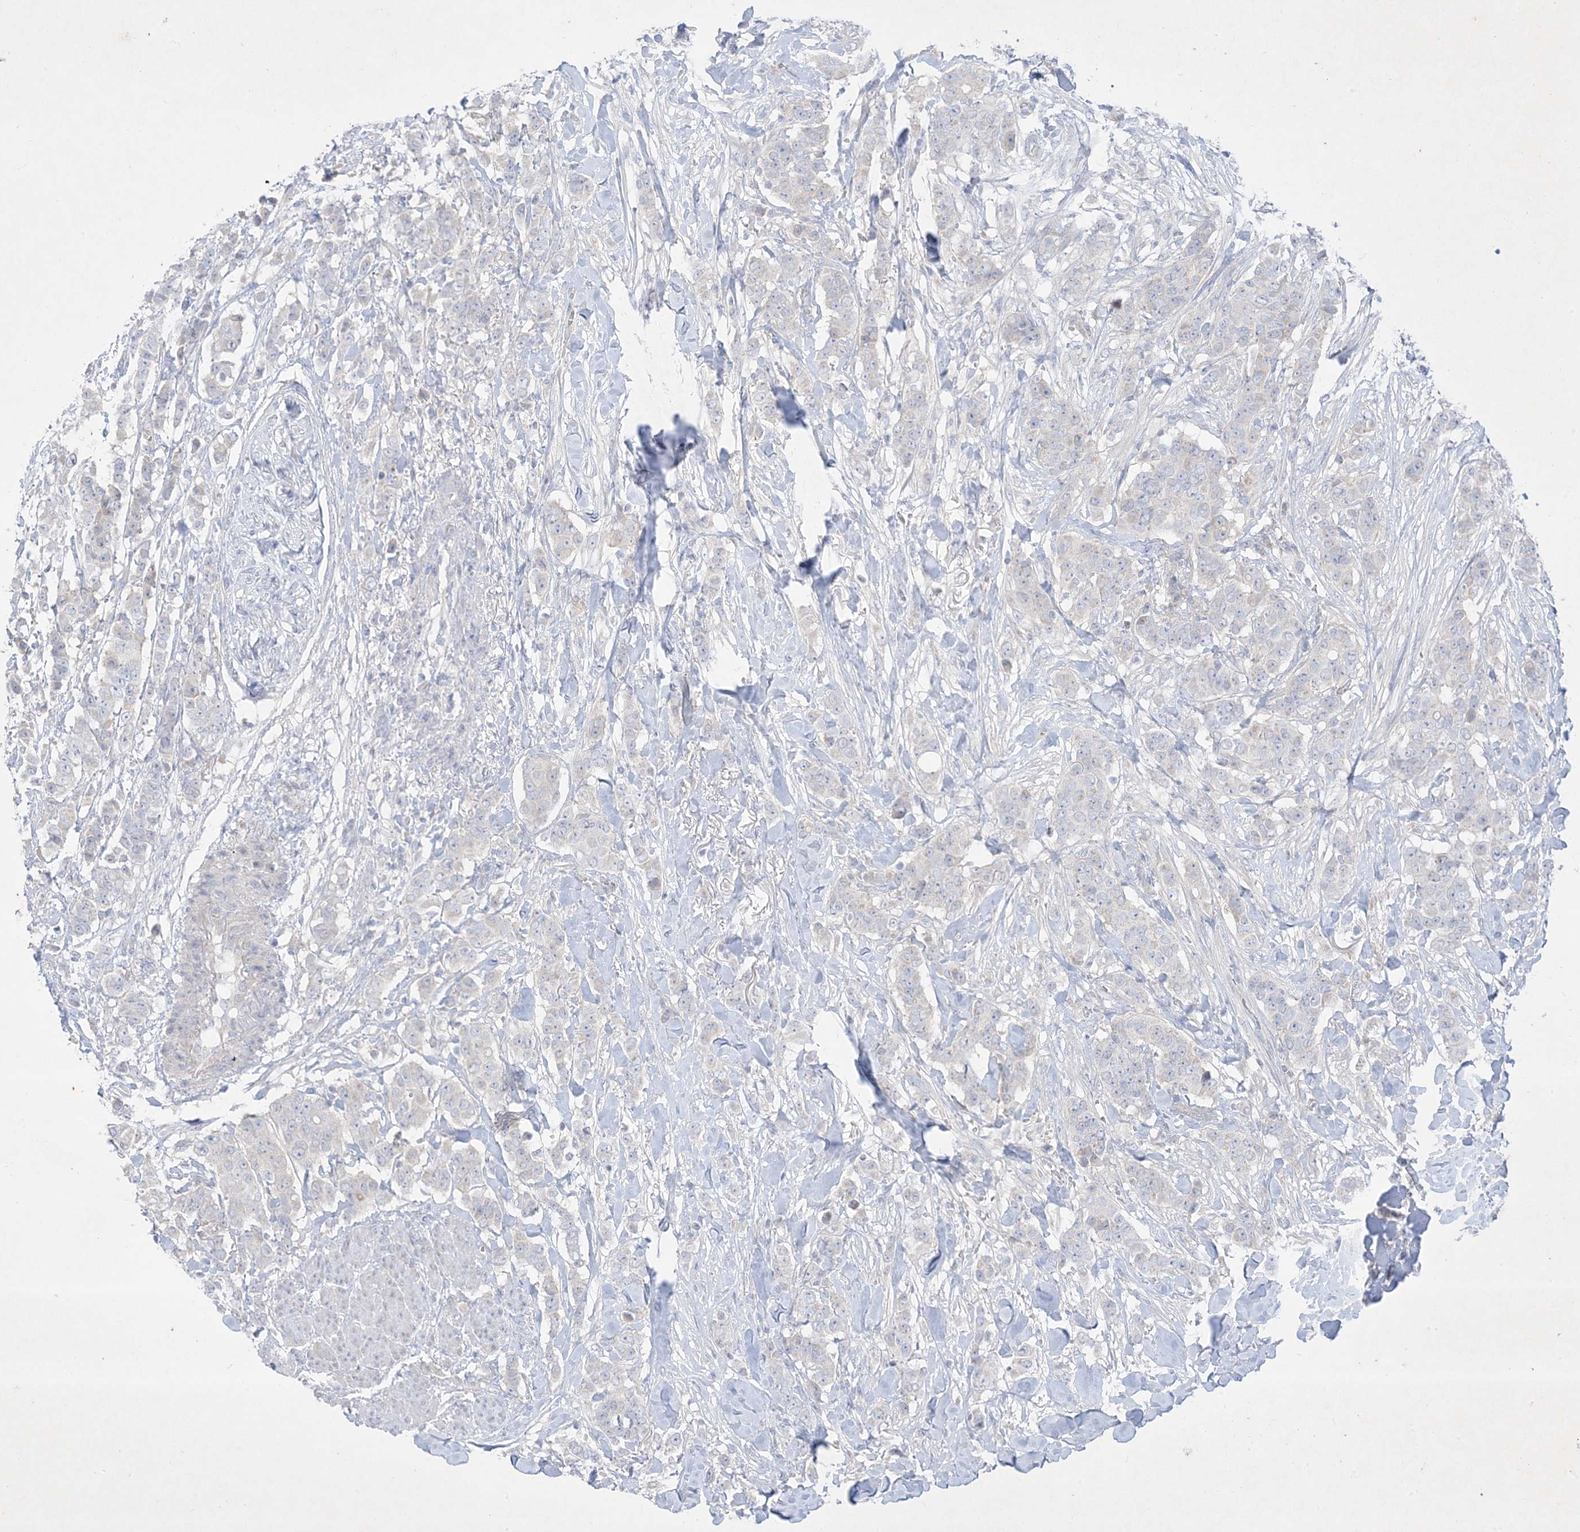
{"staining": {"intensity": "negative", "quantity": "none", "location": "none"}, "tissue": "breast cancer", "cell_type": "Tumor cells", "image_type": "cancer", "snomed": [{"axis": "morphology", "description": "Duct carcinoma"}, {"axis": "topography", "description": "Breast"}], "caption": "There is no significant expression in tumor cells of breast infiltrating ductal carcinoma.", "gene": "PLEKHA3", "patient": {"sex": "female", "age": 40}}